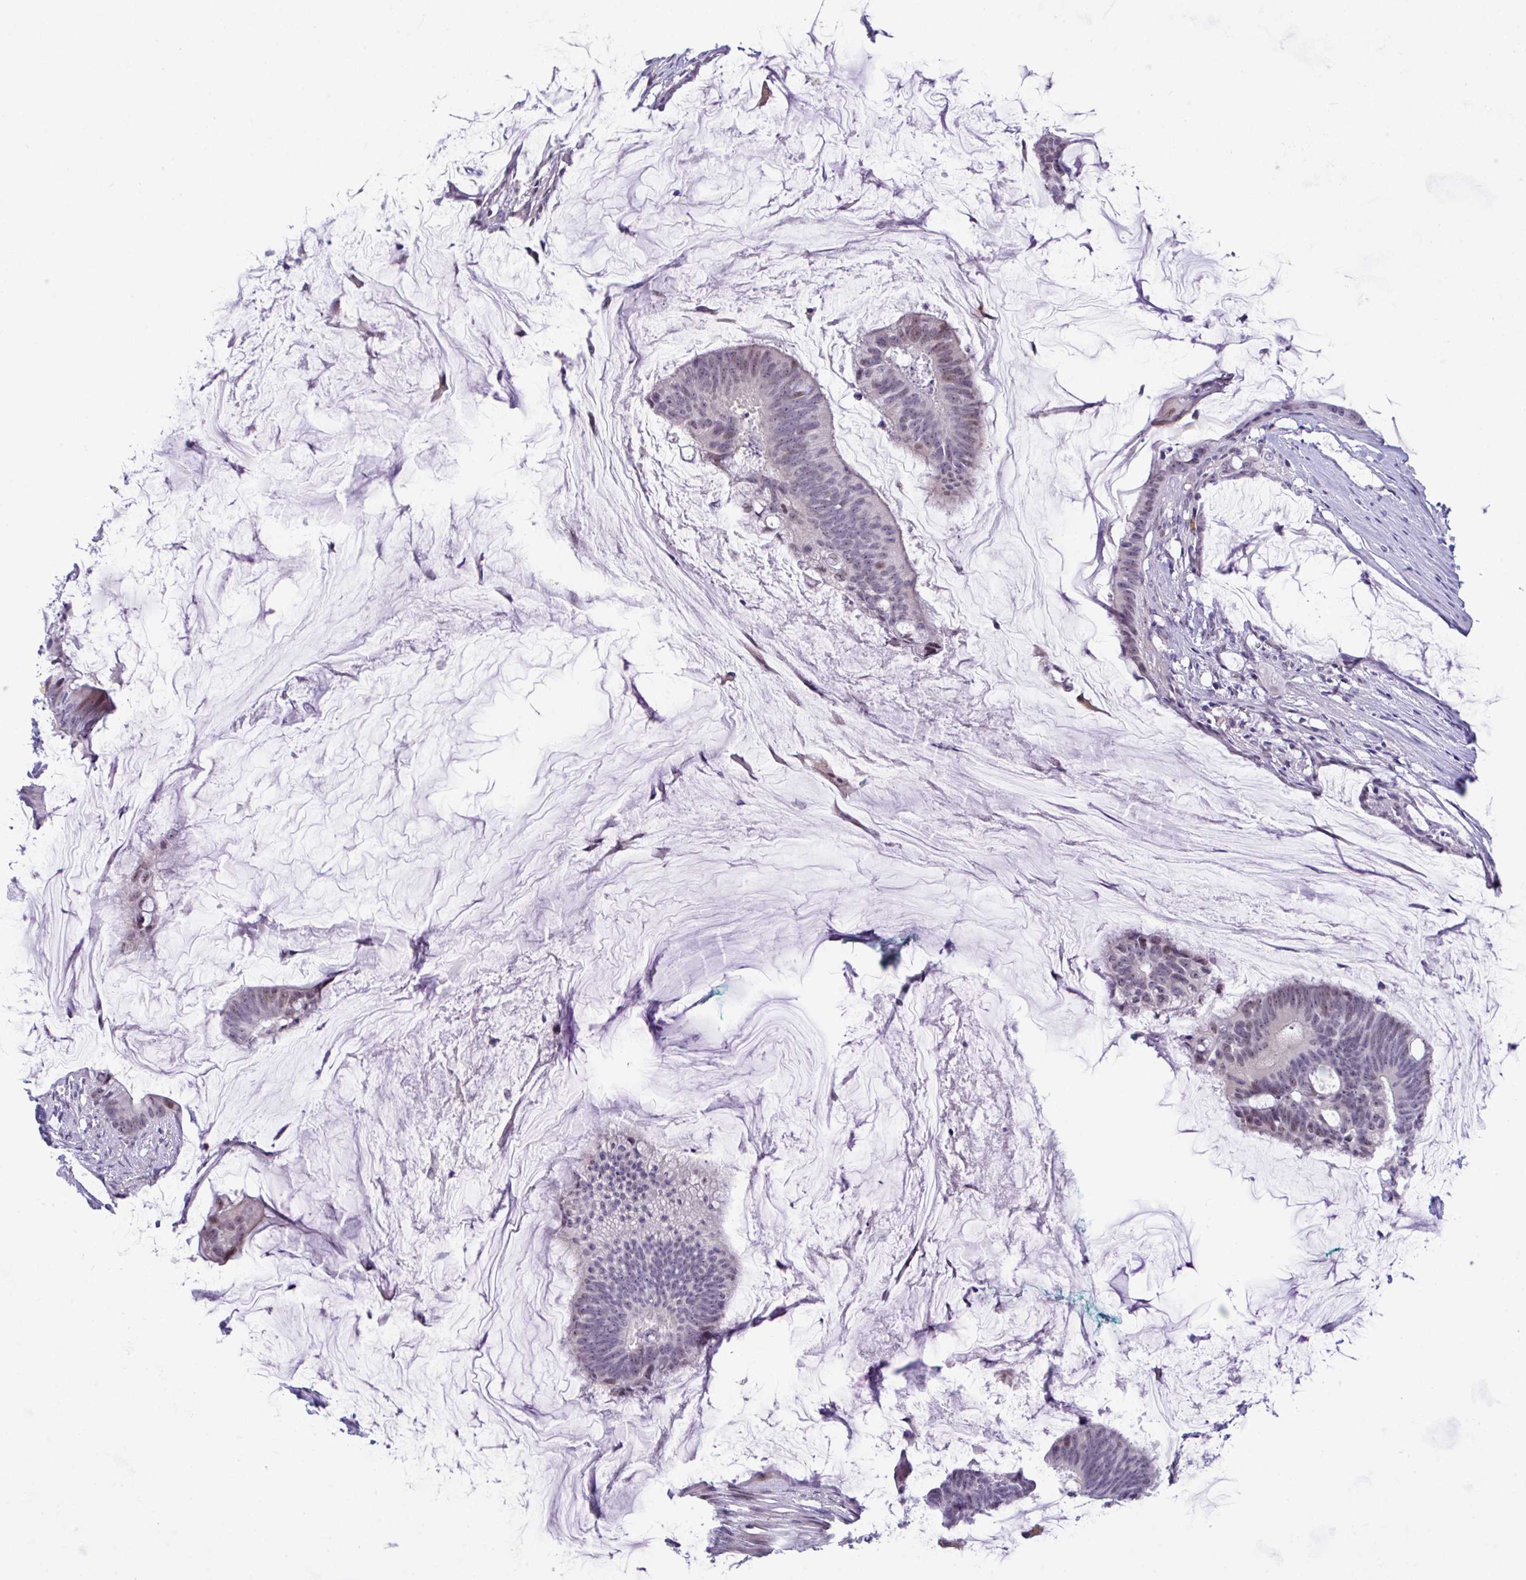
{"staining": {"intensity": "moderate", "quantity": "<25%", "location": "nuclear"}, "tissue": "colorectal cancer", "cell_type": "Tumor cells", "image_type": "cancer", "snomed": [{"axis": "morphology", "description": "Adenocarcinoma, NOS"}, {"axis": "topography", "description": "Colon"}], "caption": "Immunohistochemical staining of human colorectal cancer displays low levels of moderate nuclear positivity in approximately <25% of tumor cells.", "gene": "USP35", "patient": {"sex": "male", "age": 62}}